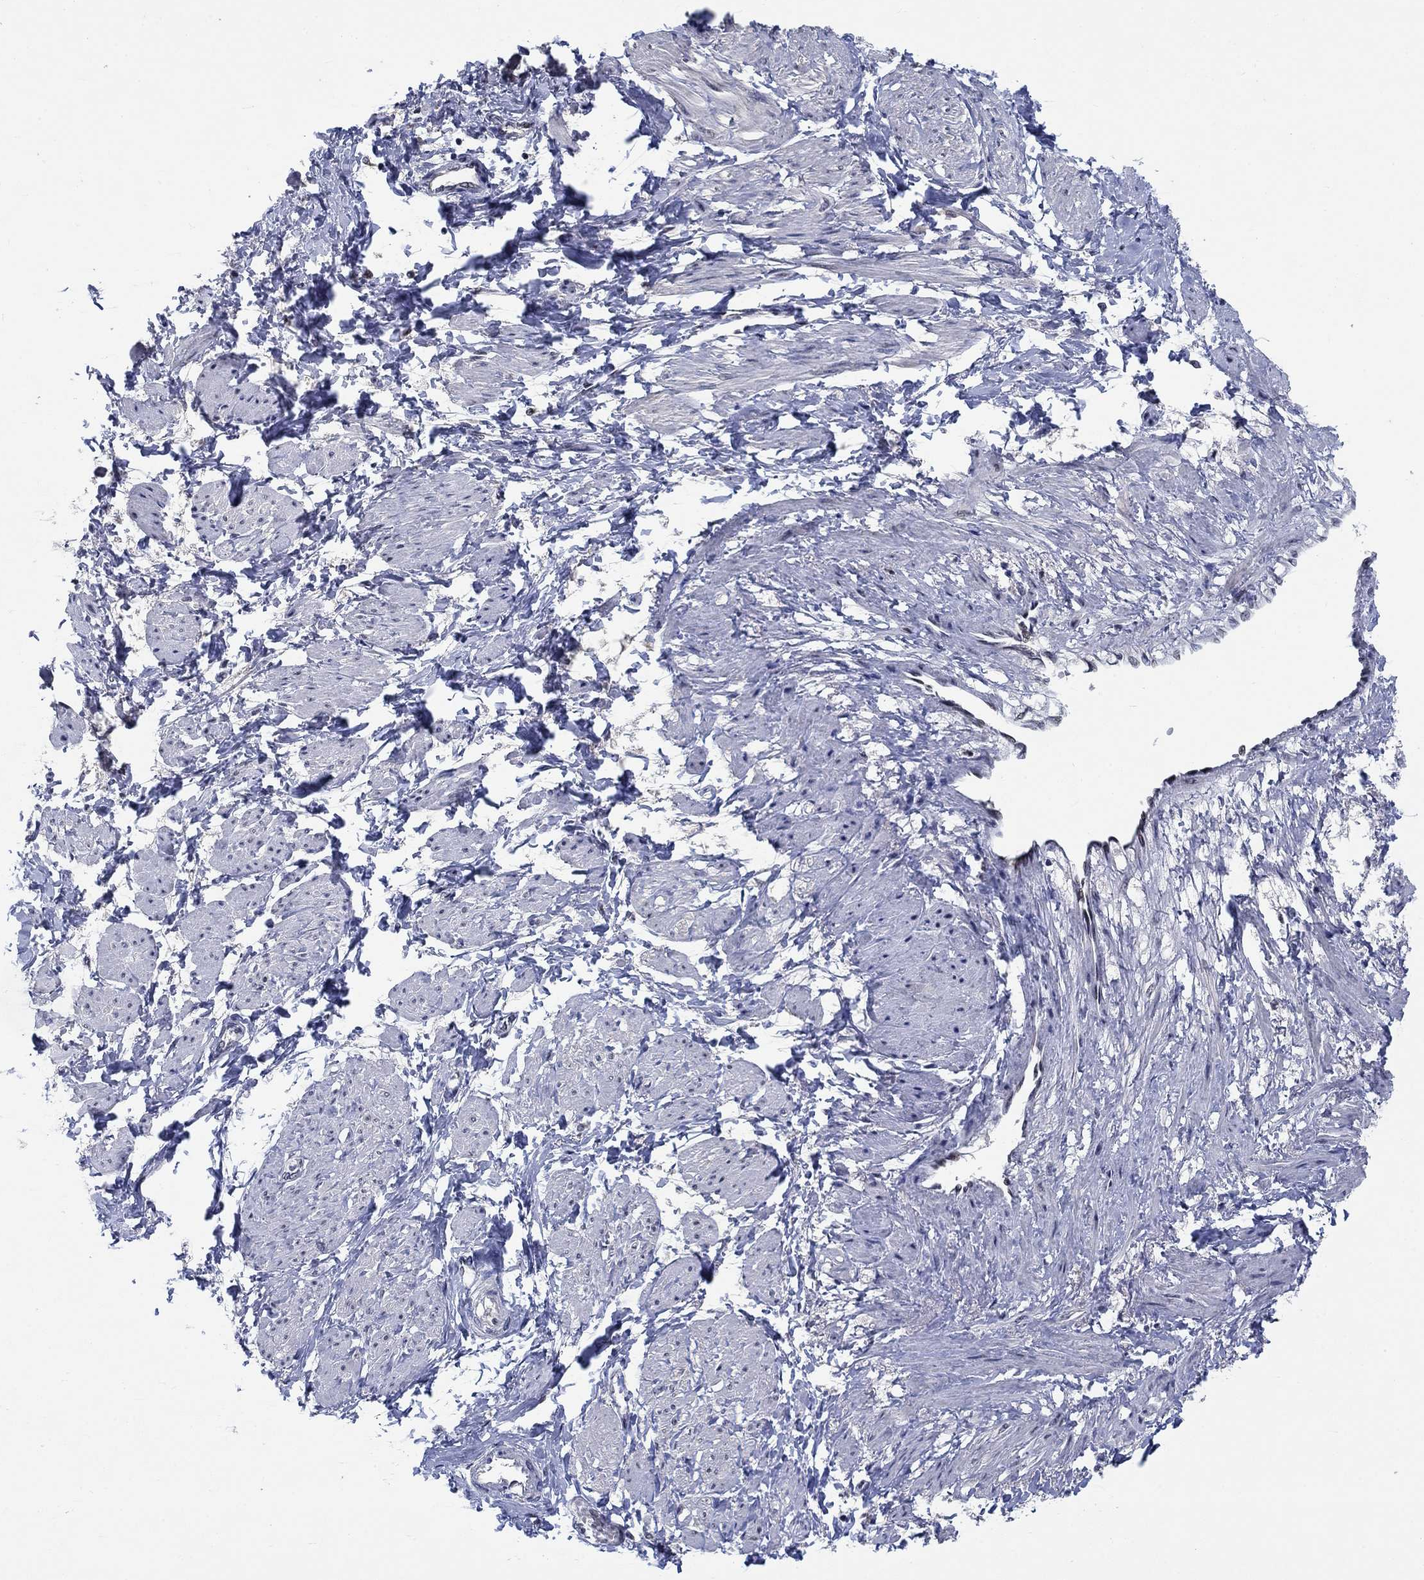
{"staining": {"intensity": "negative", "quantity": "none", "location": "none"}, "tissue": "smooth muscle", "cell_type": "Smooth muscle cells", "image_type": "normal", "snomed": [{"axis": "morphology", "description": "Normal tissue, NOS"}, {"axis": "topography", "description": "Smooth muscle"}, {"axis": "topography", "description": "Uterus"}], "caption": "This is a photomicrograph of immunohistochemistry staining of normal smooth muscle, which shows no expression in smooth muscle cells. (Stains: DAB immunohistochemistry (IHC) with hematoxylin counter stain, Microscopy: brightfield microscopy at high magnification).", "gene": "HTN1", "patient": {"sex": "female", "age": 39}}